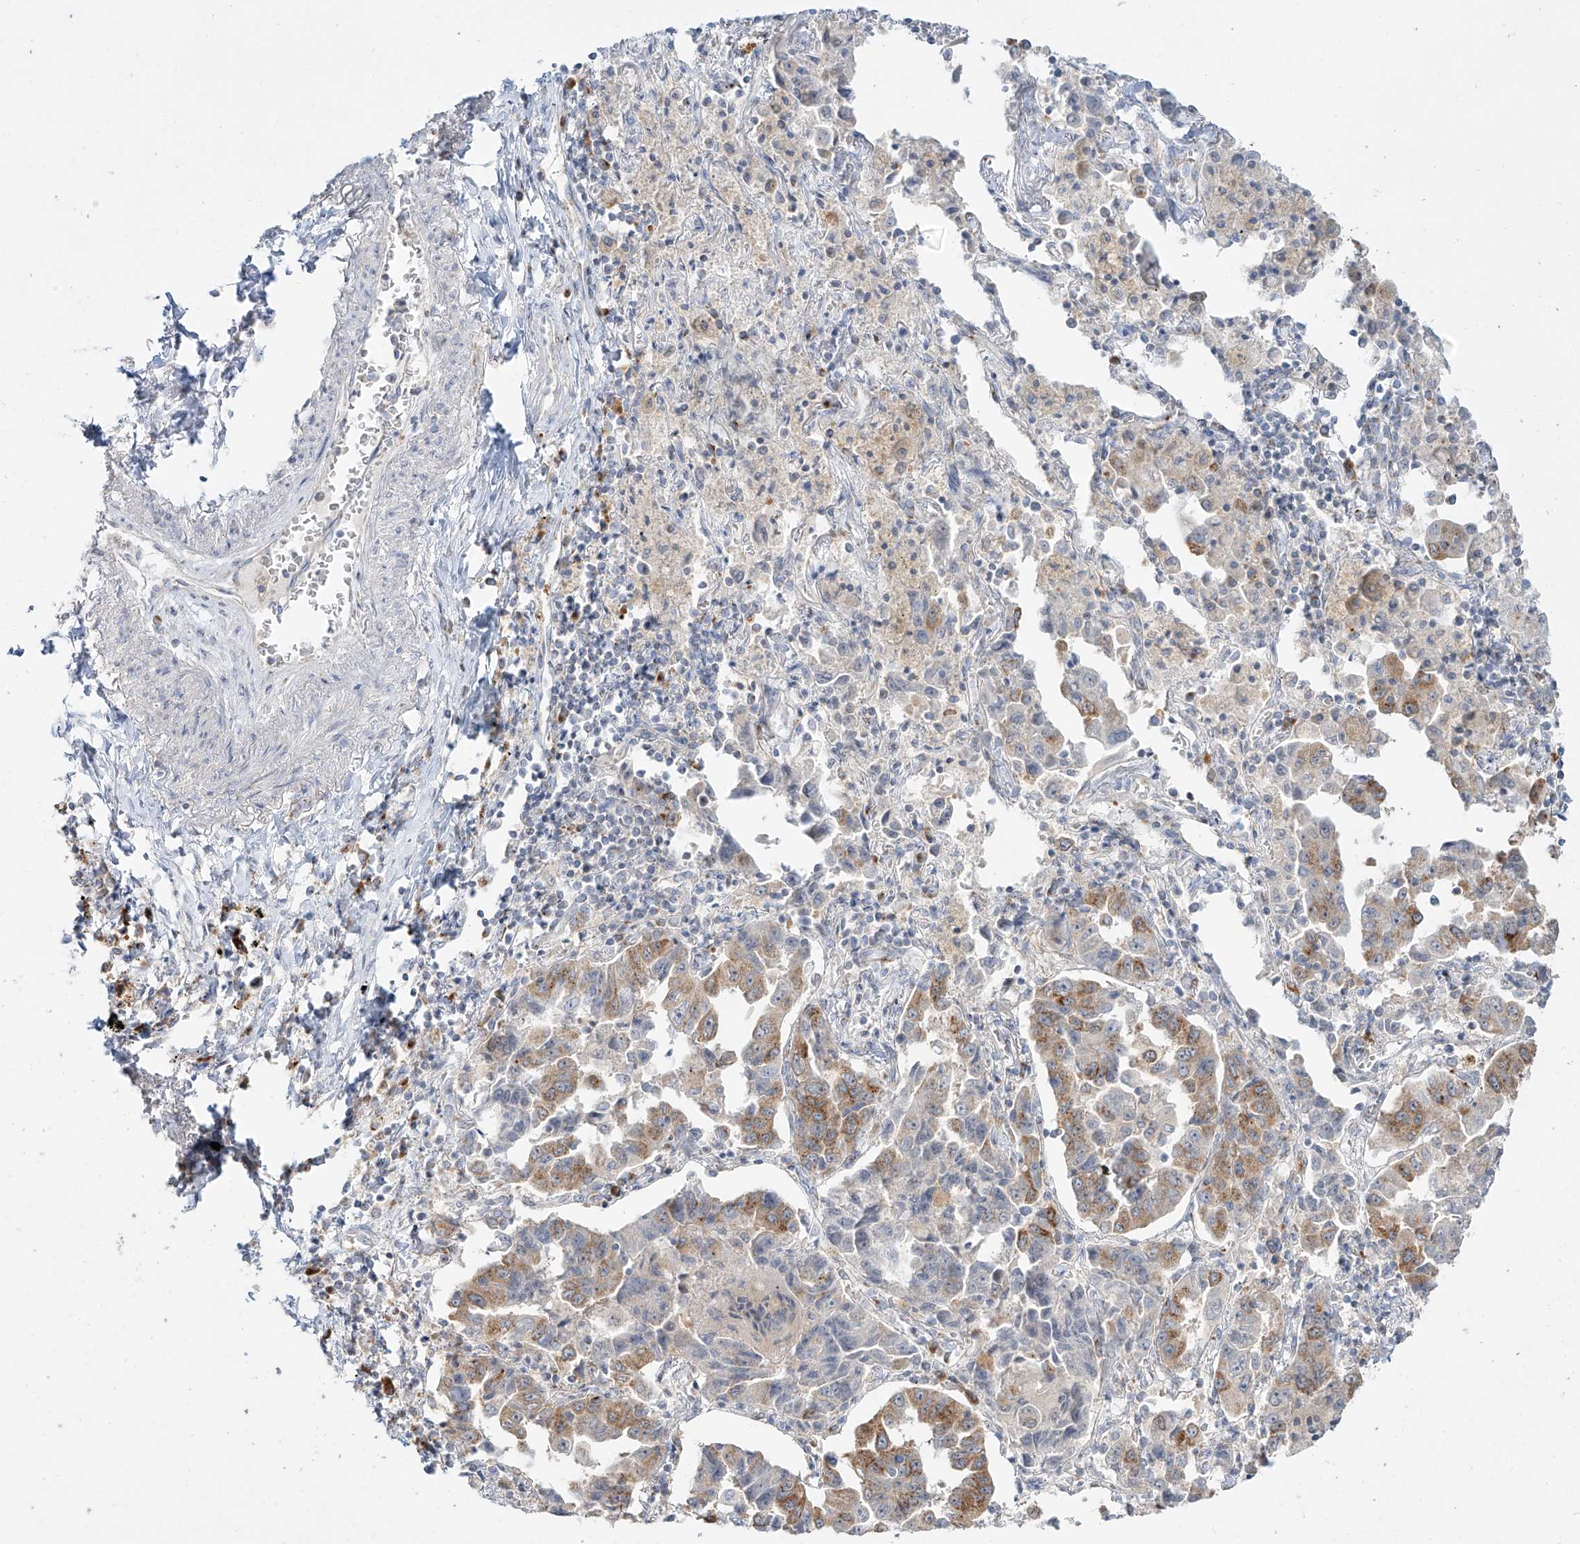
{"staining": {"intensity": "moderate", "quantity": ">75%", "location": "cytoplasmic/membranous"}, "tissue": "lung cancer", "cell_type": "Tumor cells", "image_type": "cancer", "snomed": [{"axis": "morphology", "description": "Adenocarcinoma, NOS"}, {"axis": "topography", "description": "Lung"}], "caption": "Protein staining demonstrates moderate cytoplasmic/membranous staining in approximately >75% of tumor cells in lung cancer (adenocarcinoma). The staining is performed using DAB brown chromogen to label protein expression. The nuclei are counter-stained blue using hematoxylin.", "gene": "BSDC1", "patient": {"sex": "female", "age": 51}}